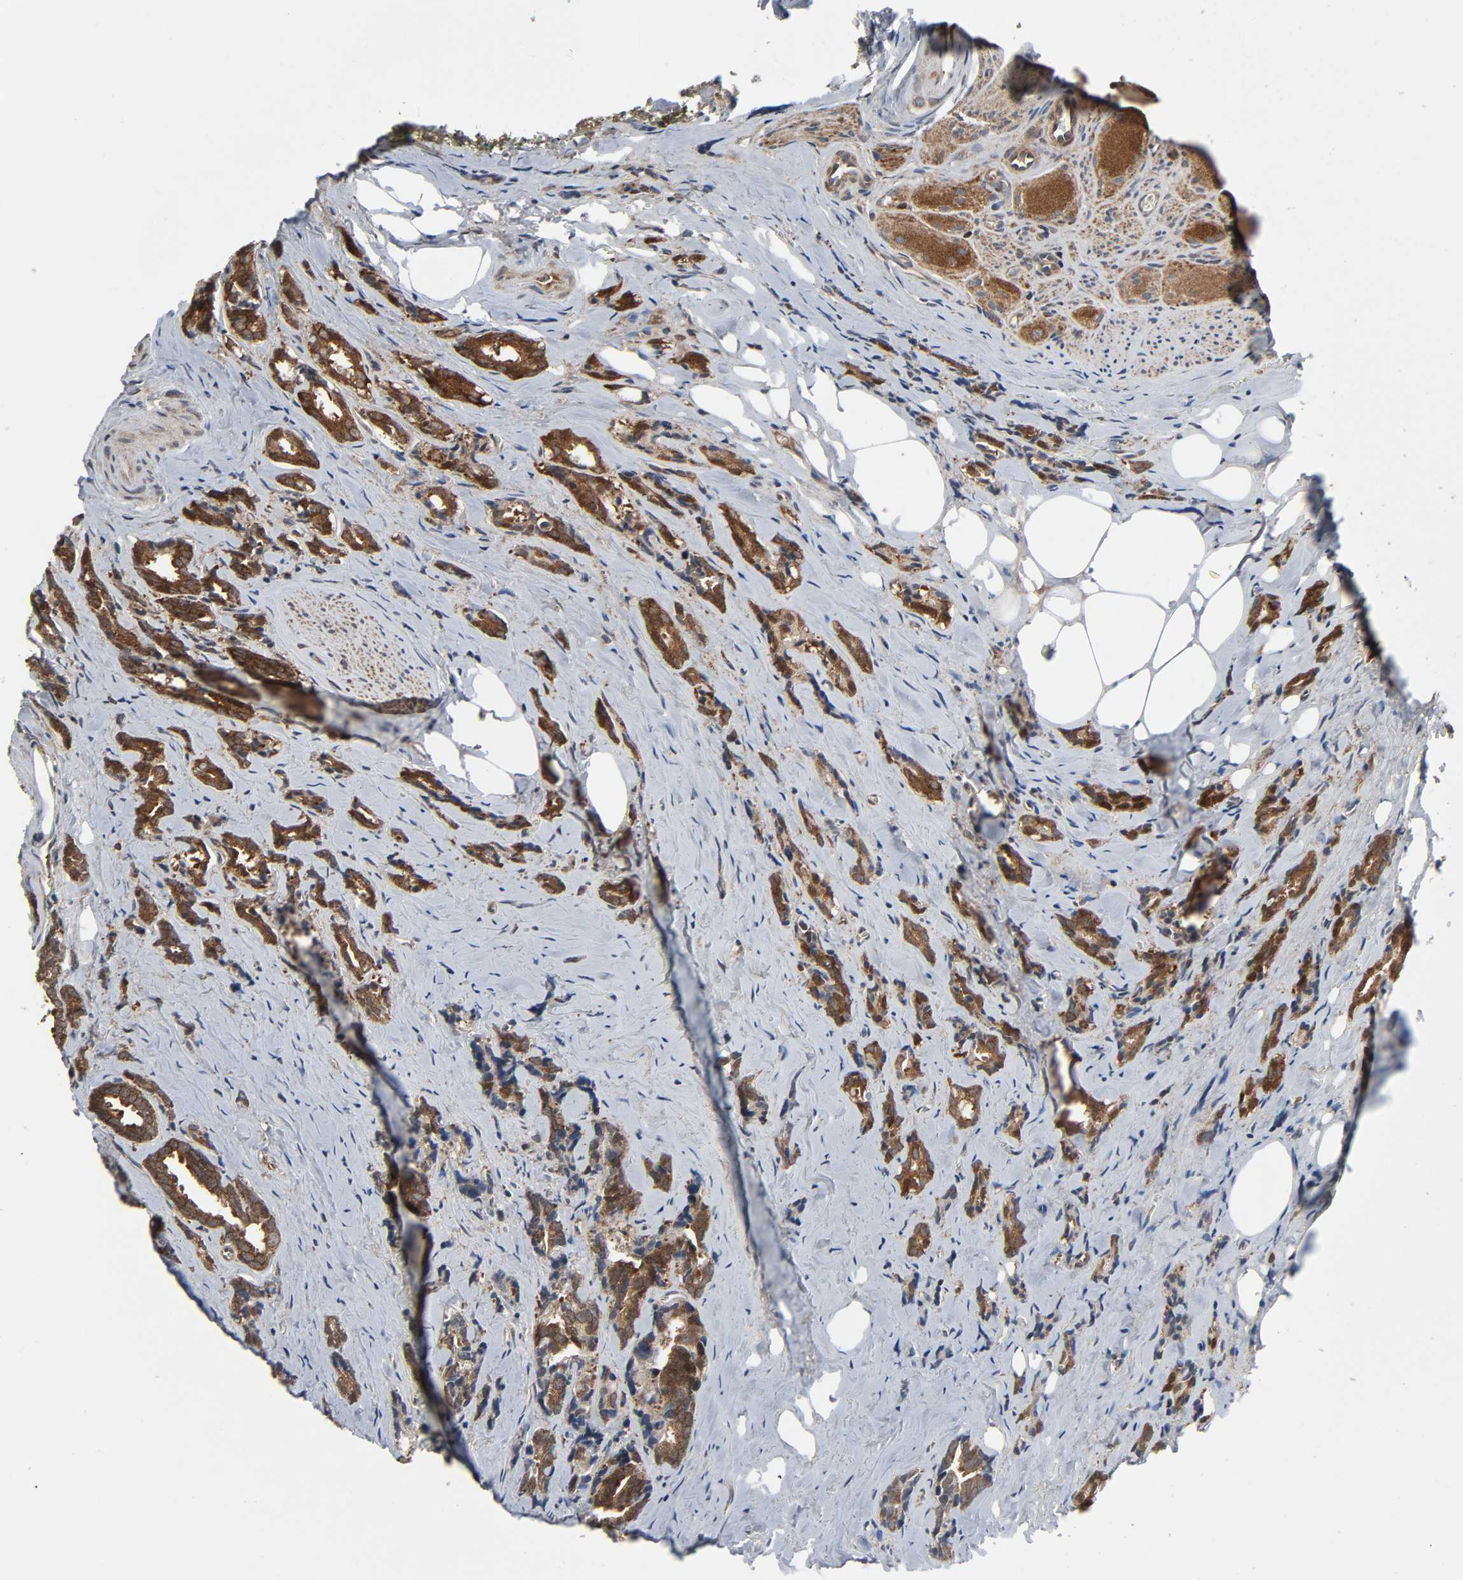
{"staining": {"intensity": "strong", "quantity": ">75%", "location": "cytoplasmic/membranous"}, "tissue": "prostate cancer", "cell_type": "Tumor cells", "image_type": "cancer", "snomed": [{"axis": "morphology", "description": "Adenocarcinoma, High grade"}, {"axis": "topography", "description": "Prostate"}], "caption": "Immunohistochemical staining of prostate adenocarcinoma (high-grade) exhibits high levels of strong cytoplasmic/membranous protein expression in about >75% of tumor cells.", "gene": "GSK3A", "patient": {"sex": "male", "age": 67}}